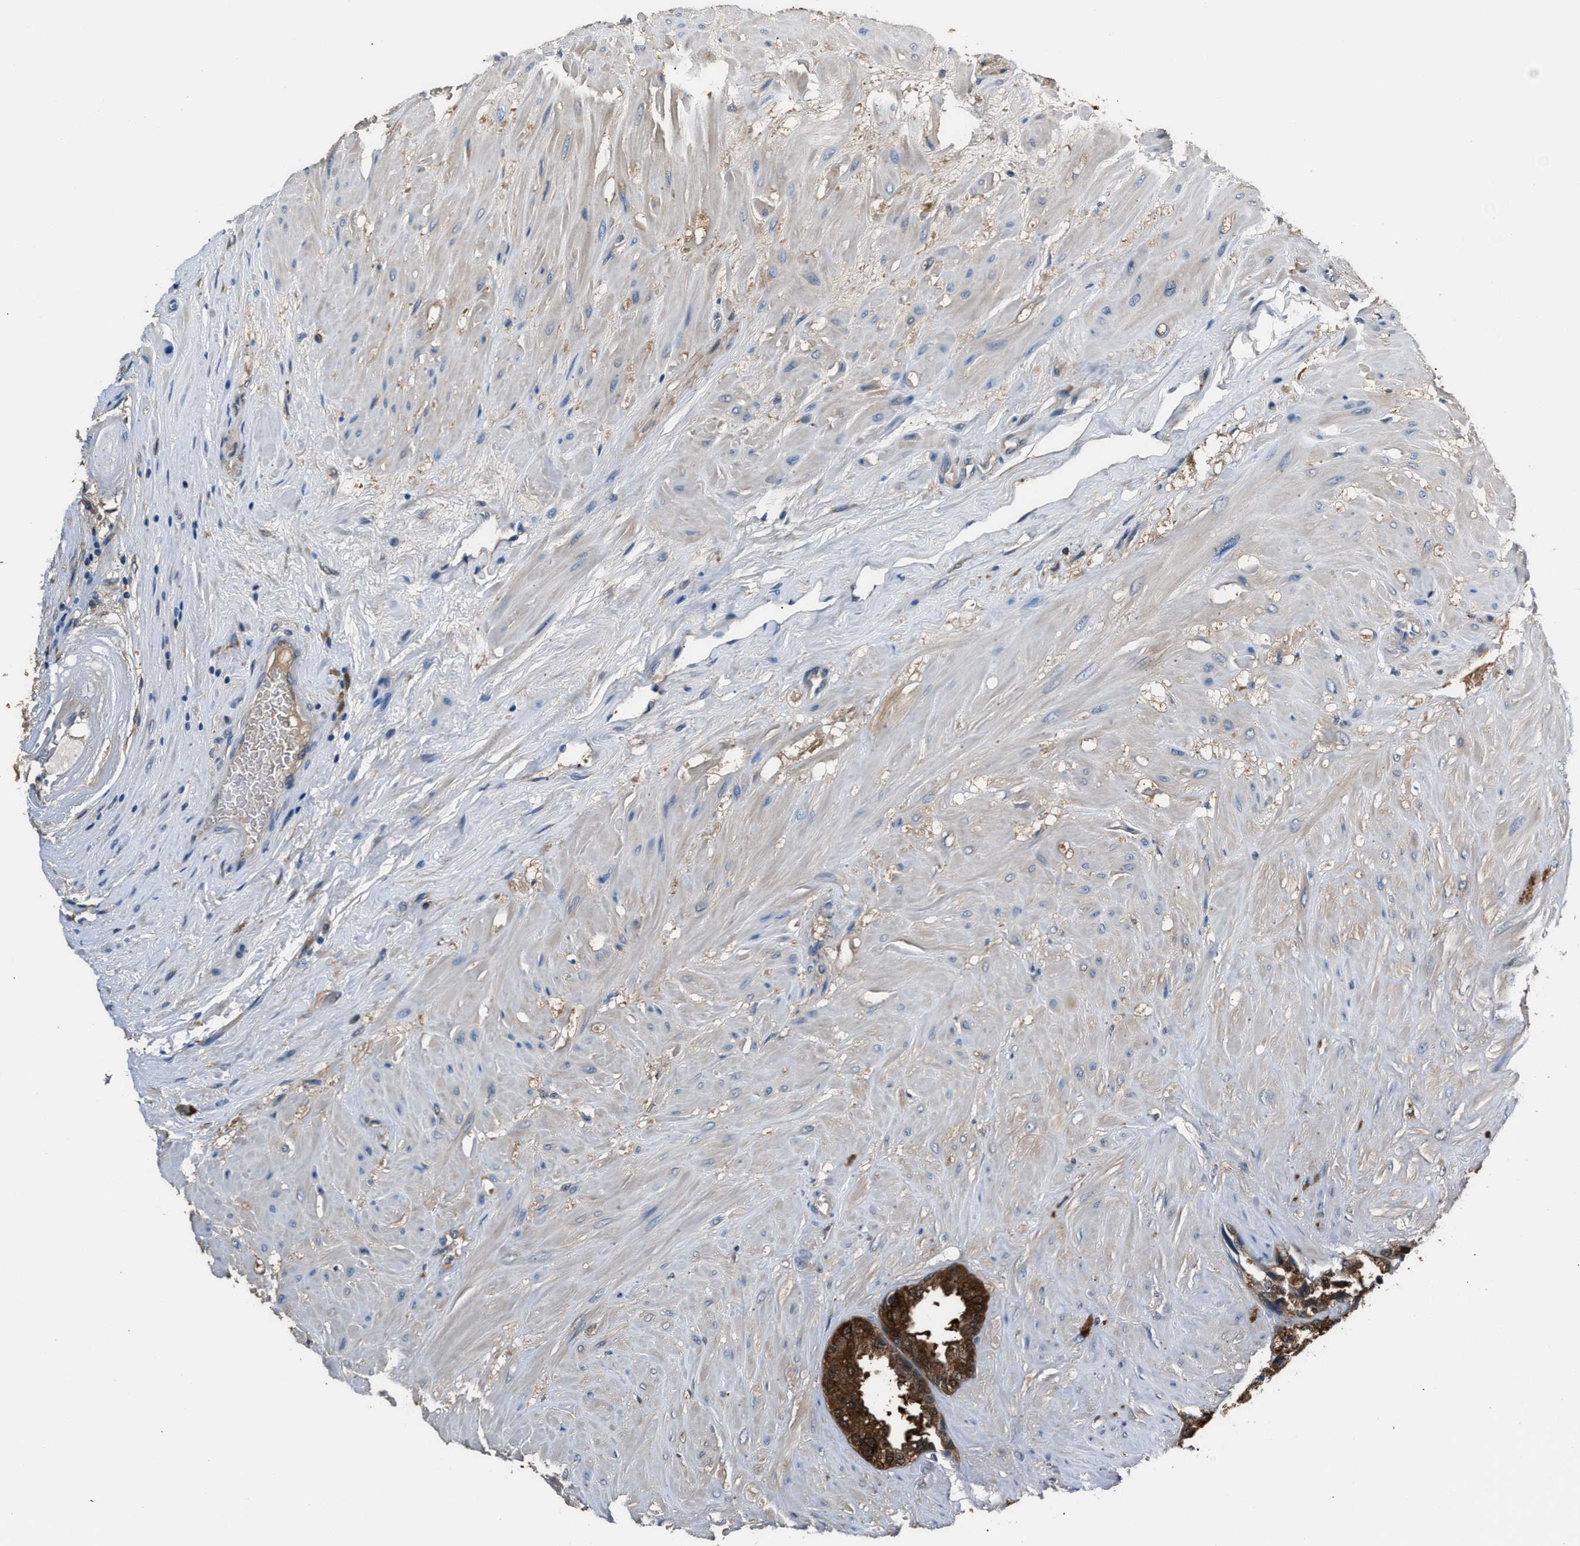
{"staining": {"intensity": "strong", "quantity": ">75%", "location": "cytoplasmic/membranous,nuclear"}, "tissue": "seminal vesicle", "cell_type": "Glandular cells", "image_type": "normal", "snomed": [{"axis": "morphology", "description": "Normal tissue, NOS"}, {"axis": "topography", "description": "Seminal veicle"}], "caption": "Immunohistochemical staining of benign human seminal vesicle reveals >75% levels of strong cytoplasmic/membranous,nuclear protein staining in approximately >75% of glandular cells. (DAB (3,3'-diaminobenzidine) IHC, brown staining for protein, blue staining for nuclei).", "gene": "GSTP1", "patient": {"sex": "male", "age": 46}}